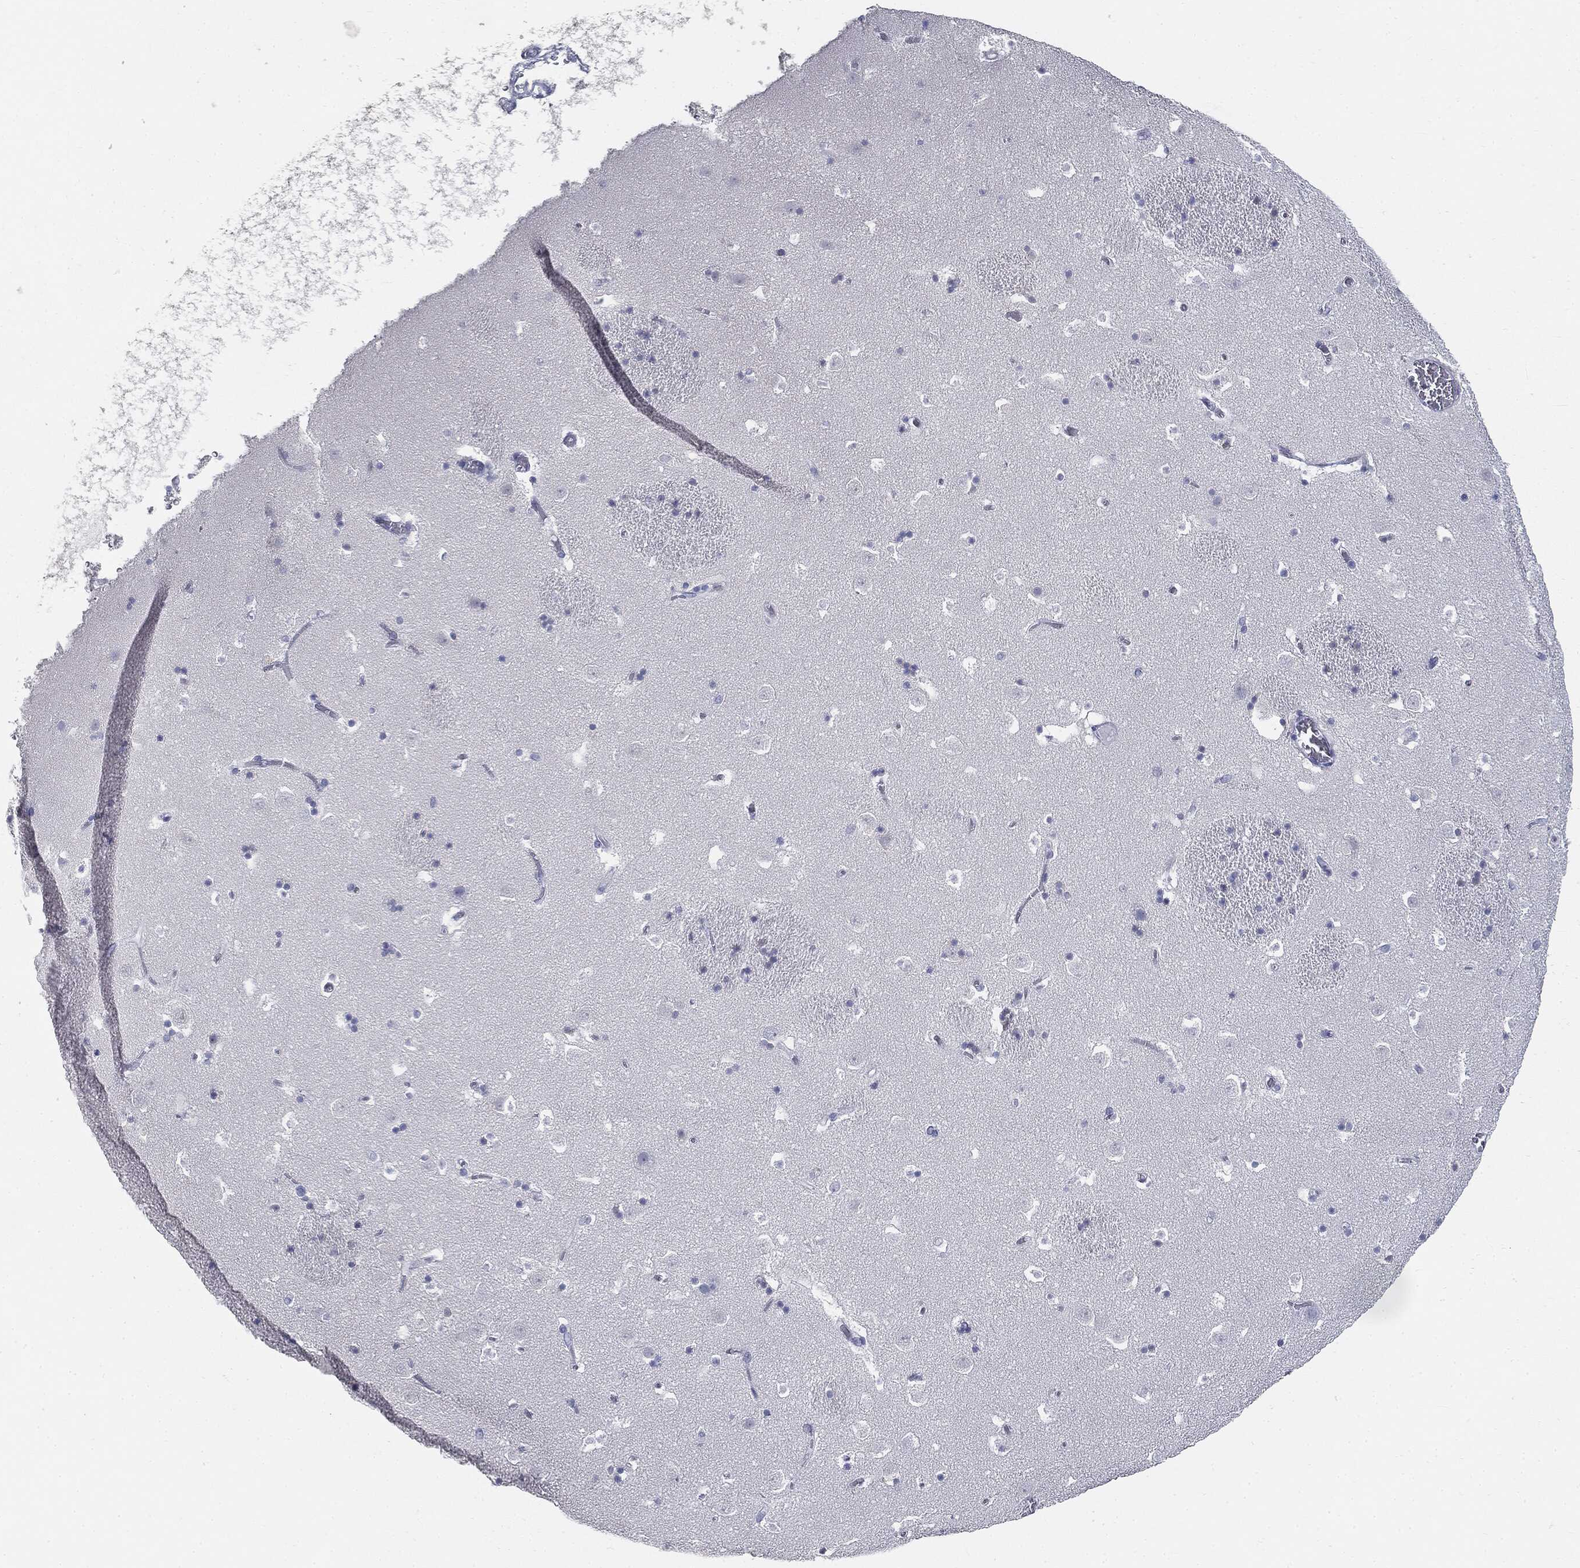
{"staining": {"intensity": "negative", "quantity": "none", "location": "none"}, "tissue": "caudate", "cell_type": "Glial cells", "image_type": "normal", "snomed": [{"axis": "morphology", "description": "Normal tissue, NOS"}, {"axis": "topography", "description": "Lateral ventricle wall"}], "caption": "A high-resolution micrograph shows immunohistochemistry (IHC) staining of benign caudate, which exhibits no significant expression in glial cells.", "gene": "CUZD1", "patient": {"sex": "female", "age": 42}}